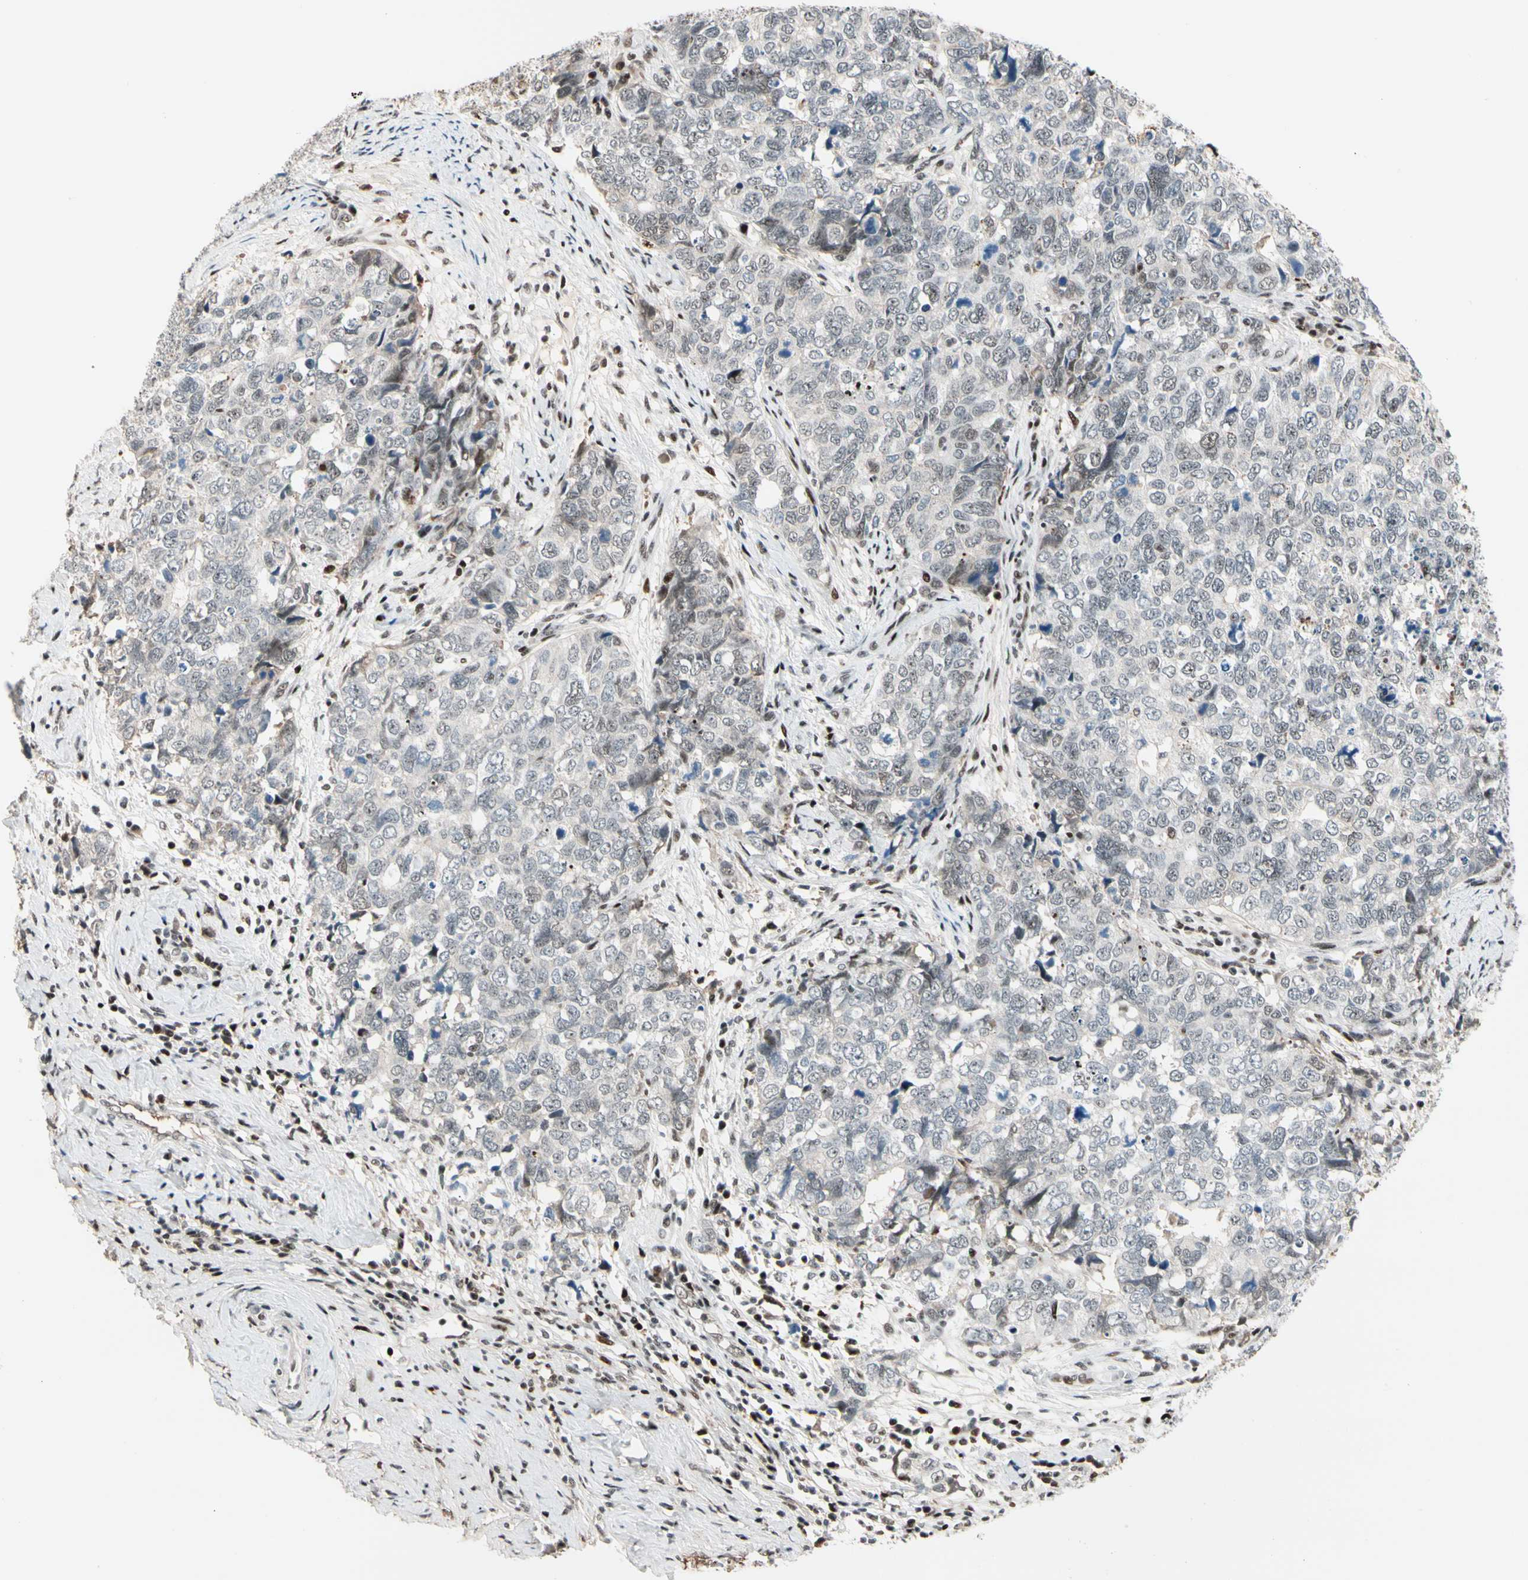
{"staining": {"intensity": "weak", "quantity": "25%-75%", "location": "nuclear"}, "tissue": "cervical cancer", "cell_type": "Tumor cells", "image_type": "cancer", "snomed": [{"axis": "morphology", "description": "Squamous cell carcinoma, NOS"}, {"axis": "topography", "description": "Cervix"}], "caption": "Immunohistochemistry staining of squamous cell carcinoma (cervical), which displays low levels of weak nuclear staining in approximately 25%-75% of tumor cells indicating weak nuclear protein positivity. The staining was performed using DAB (3,3'-diaminobenzidine) (brown) for protein detection and nuclei were counterstained in hematoxylin (blue).", "gene": "FOXO3", "patient": {"sex": "female", "age": 63}}